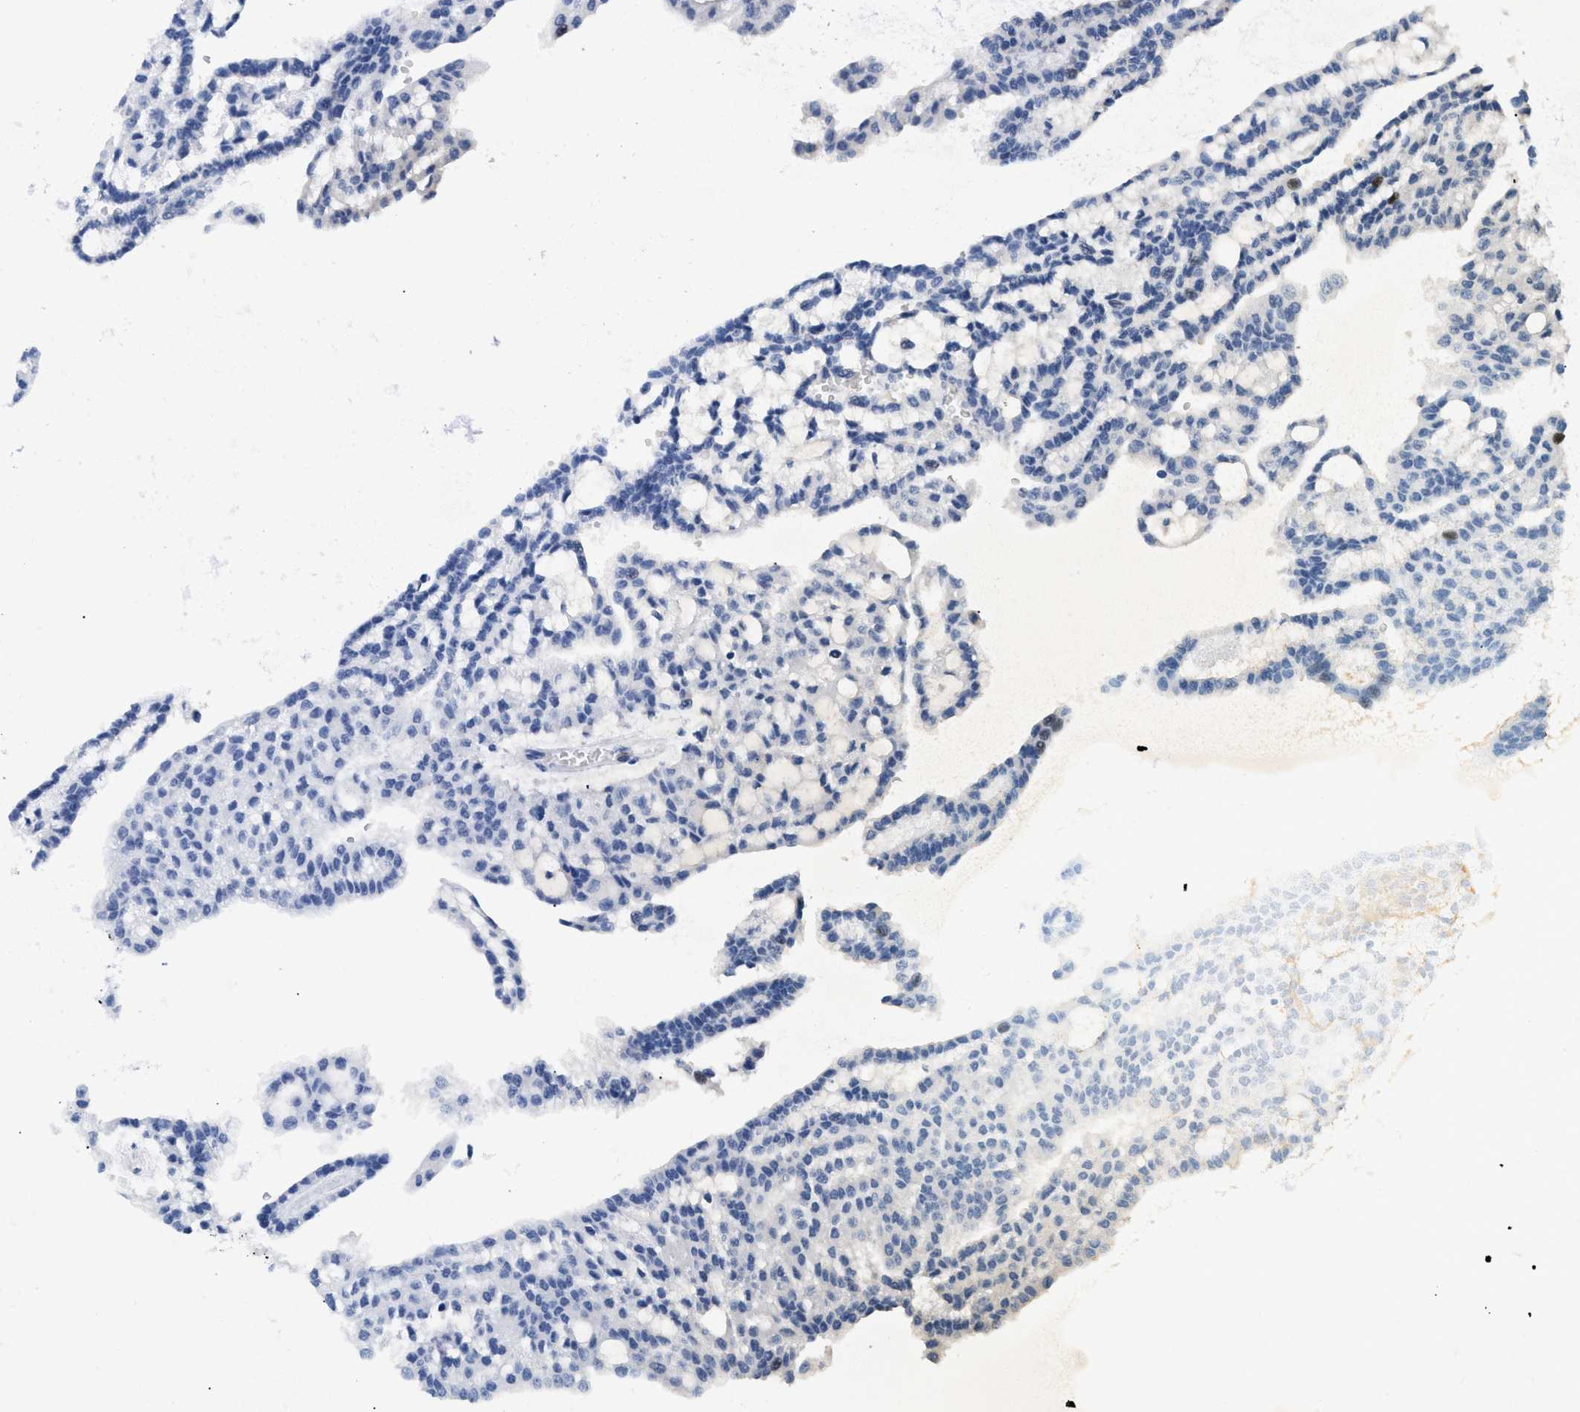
{"staining": {"intensity": "negative", "quantity": "none", "location": "none"}, "tissue": "renal cancer", "cell_type": "Tumor cells", "image_type": "cancer", "snomed": [{"axis": "morphology", "description": "Adenocarcinoma, NOS"}, {"axis": "topography", "description": "Kidney"}], "caption": "A micrograph of renal adenocarcinoma stained for a protein displays no brown staining in tumor cells.", "gene": "PITHD1", "patient": {"sex": "male", "age": 63}}